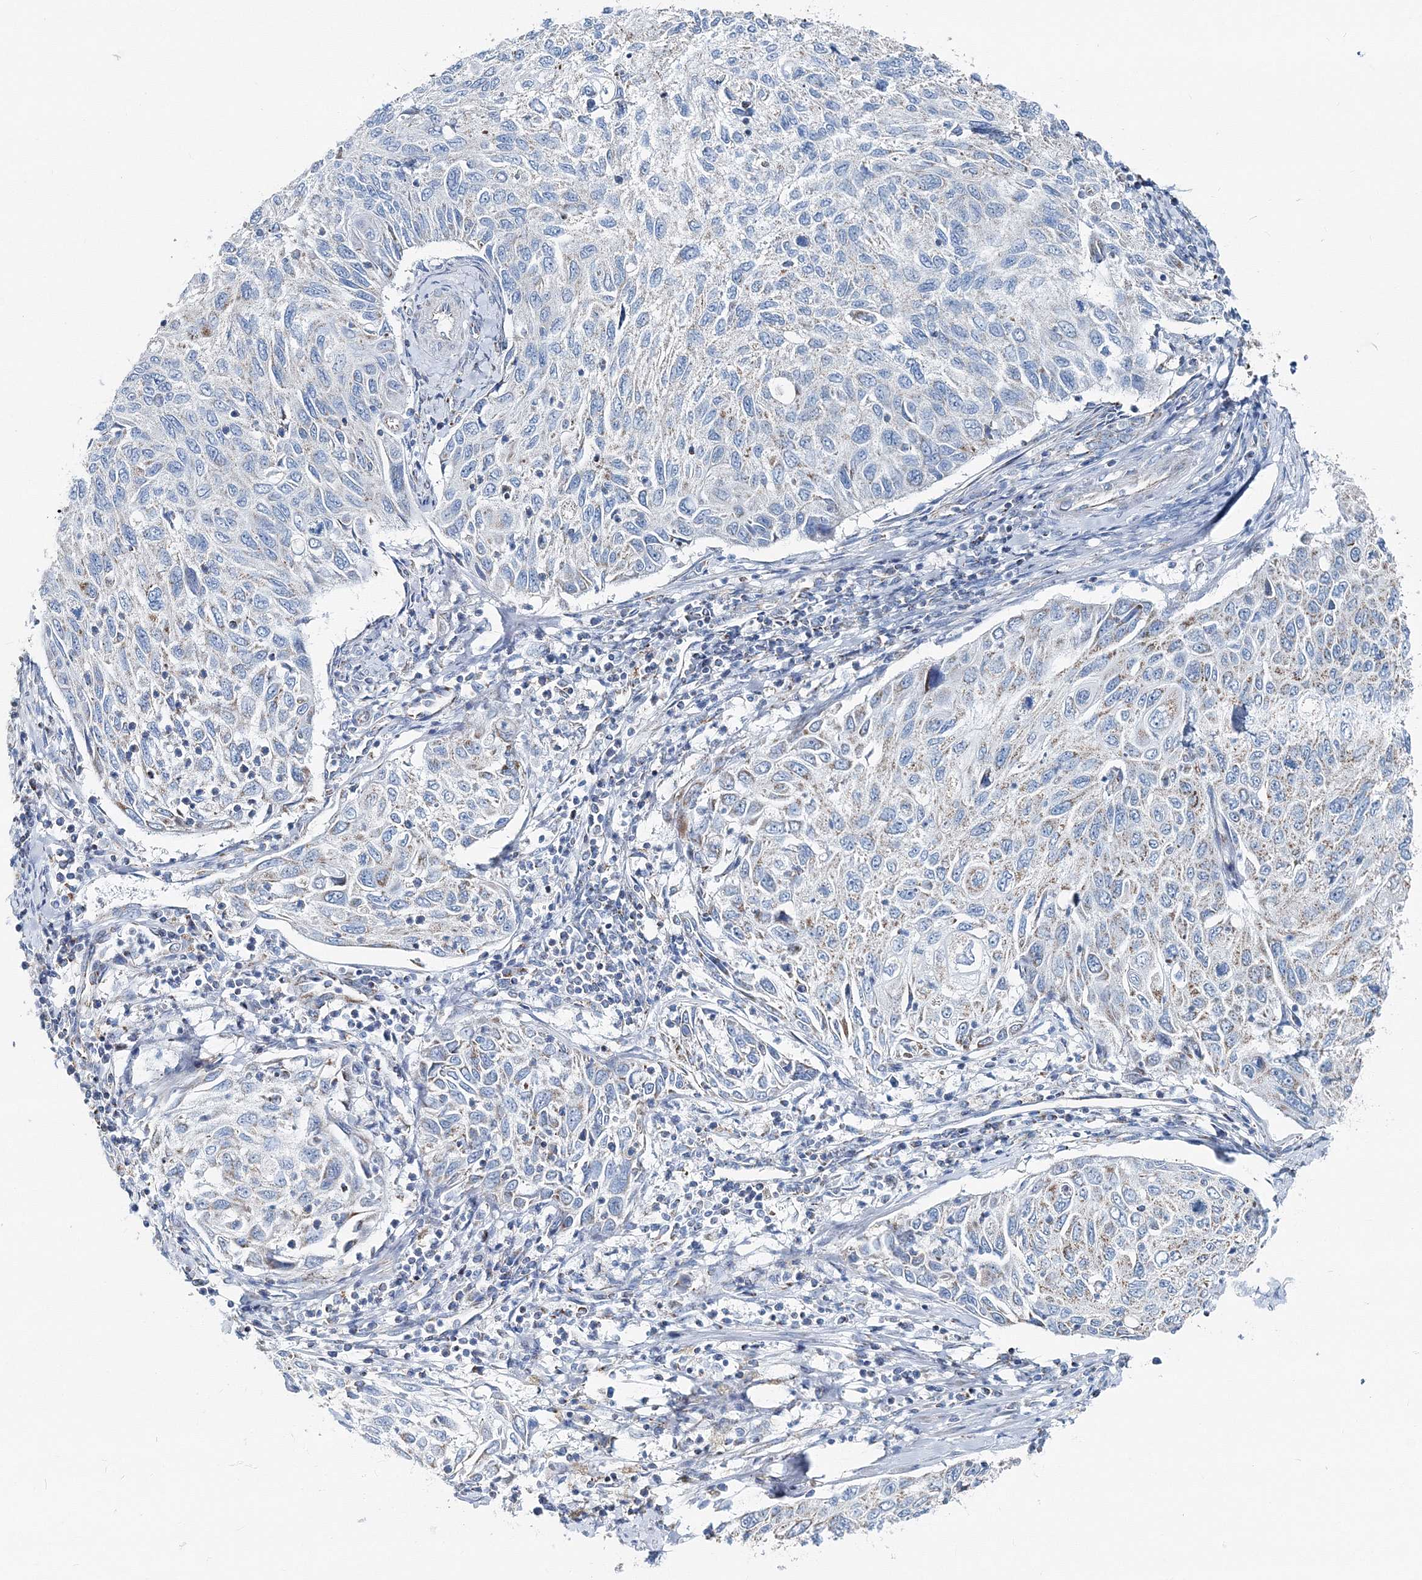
{"staining": {"intensity": "weak", "quantity": "<25%", "location": "cytoplasmic/membranous"}, "tissue": "cervical cancer", "cell_type": "Tumor cells", "image_type": "cancer", "snomed": [{"axis": "morphology", "description": "Squamous cell carcinoma, NOS"}, {"axis": "topography", "description": "Cervix"}], "caption": "This photomicrograph is of cervical squamous cell carcinoma stained with immunohistochemistry (IHC) to label a protein in brown with the nuclei are counter-stained blue. There is no positivity in tumor cells.", "gene": "GABARAPL2", "patient": {"sex": "female", "age": 70}}